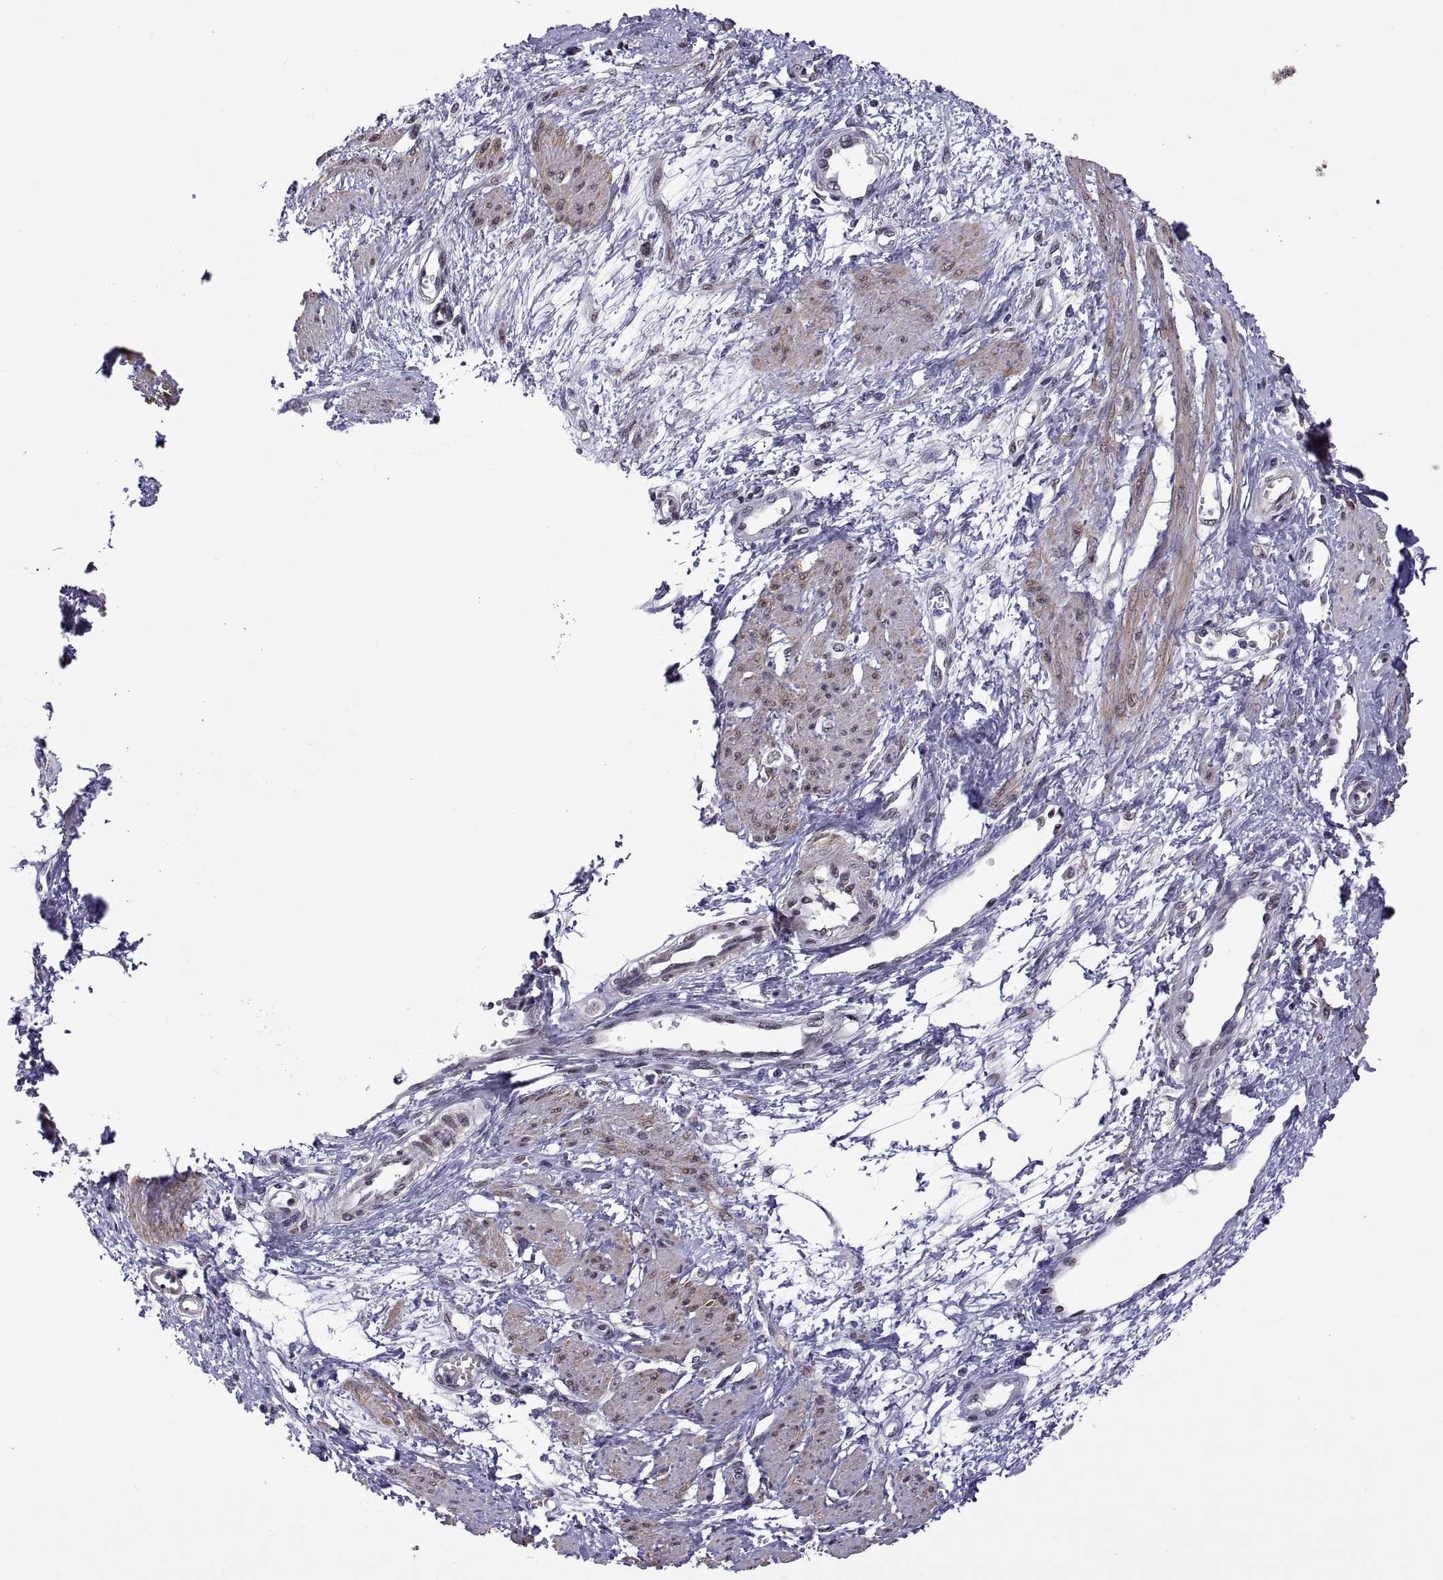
{"staining": {"intensity": "weak", "quantity": "25%-75%", "location": "nuclear"}, "tissue": "smooth muscle", "cell_type": "Smooth muscle cells", "image_type": "normal", "snomed": [{"axis": "morphology", "description": "Normal tissue, NOS"}, {"axis": "topography", "description": "Smooth muscle"}, {"axis": "topography", "description": "Uterus"}], "caption": "Brown immunohistochemical staining in benign smooth muscle reveals weak nuclear positivity in approximately 25%-75% of smooth muscle cells.", "gene": "NR4A1", "patient": {"sex": "female", "age": 39}}